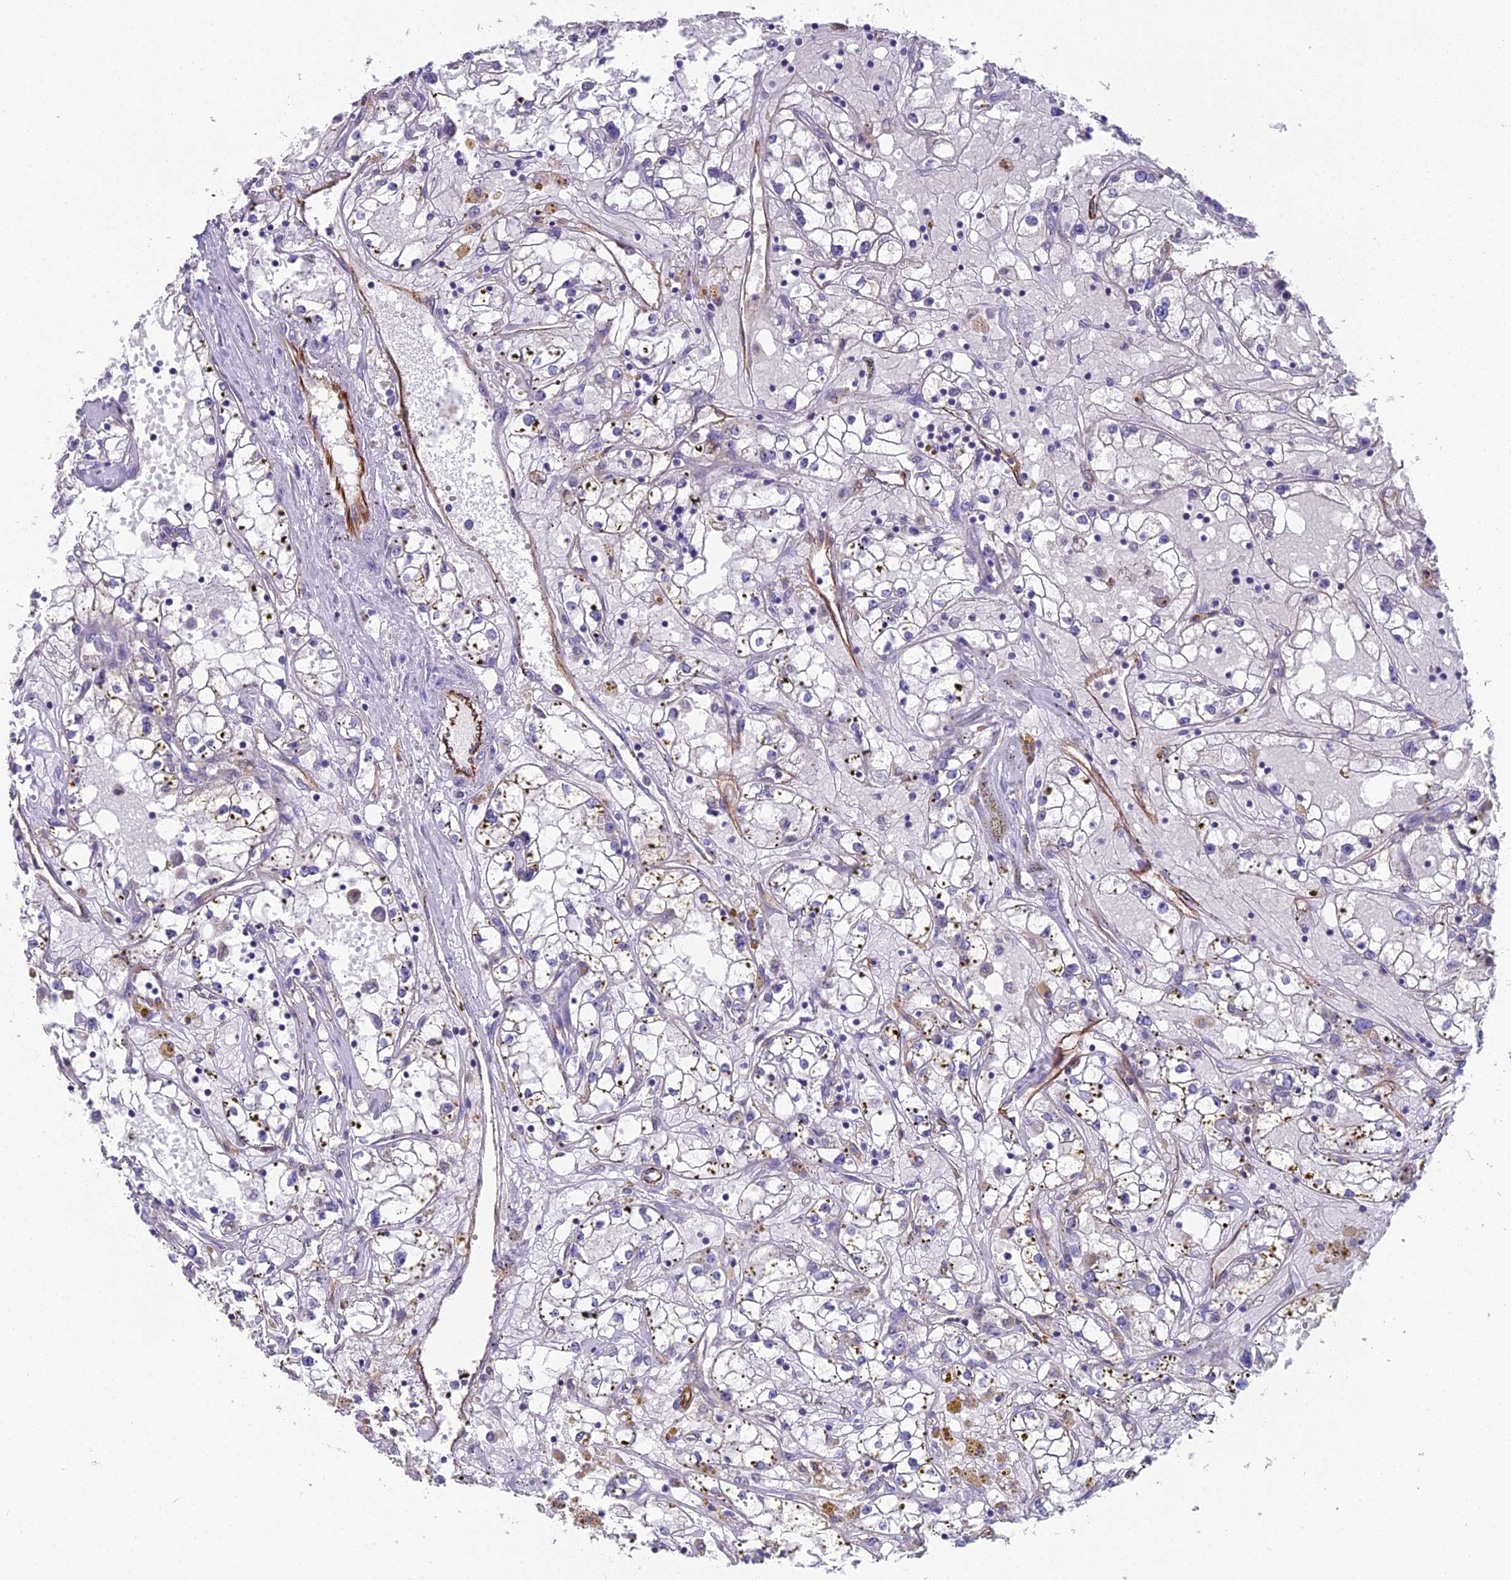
{"staining": {"intensity": "negative", "quantity": "none", "location": "none"}, "tissue": "renal cancer", "cell_type": "Tumor cells", "image_type": "cancer", "snomed": [{"axis": "morphology", "description": "Adenocarcinoma, NOS"}, {"axis": "topography", "description": "Kidney"}], "caption": "Human adenocarcinoma (renal) stained for a protein using immunohistochemistry displays no expression in tumor cells.", "gene": "CFAP47", "patient": {"sex": "male", "age": 56}}